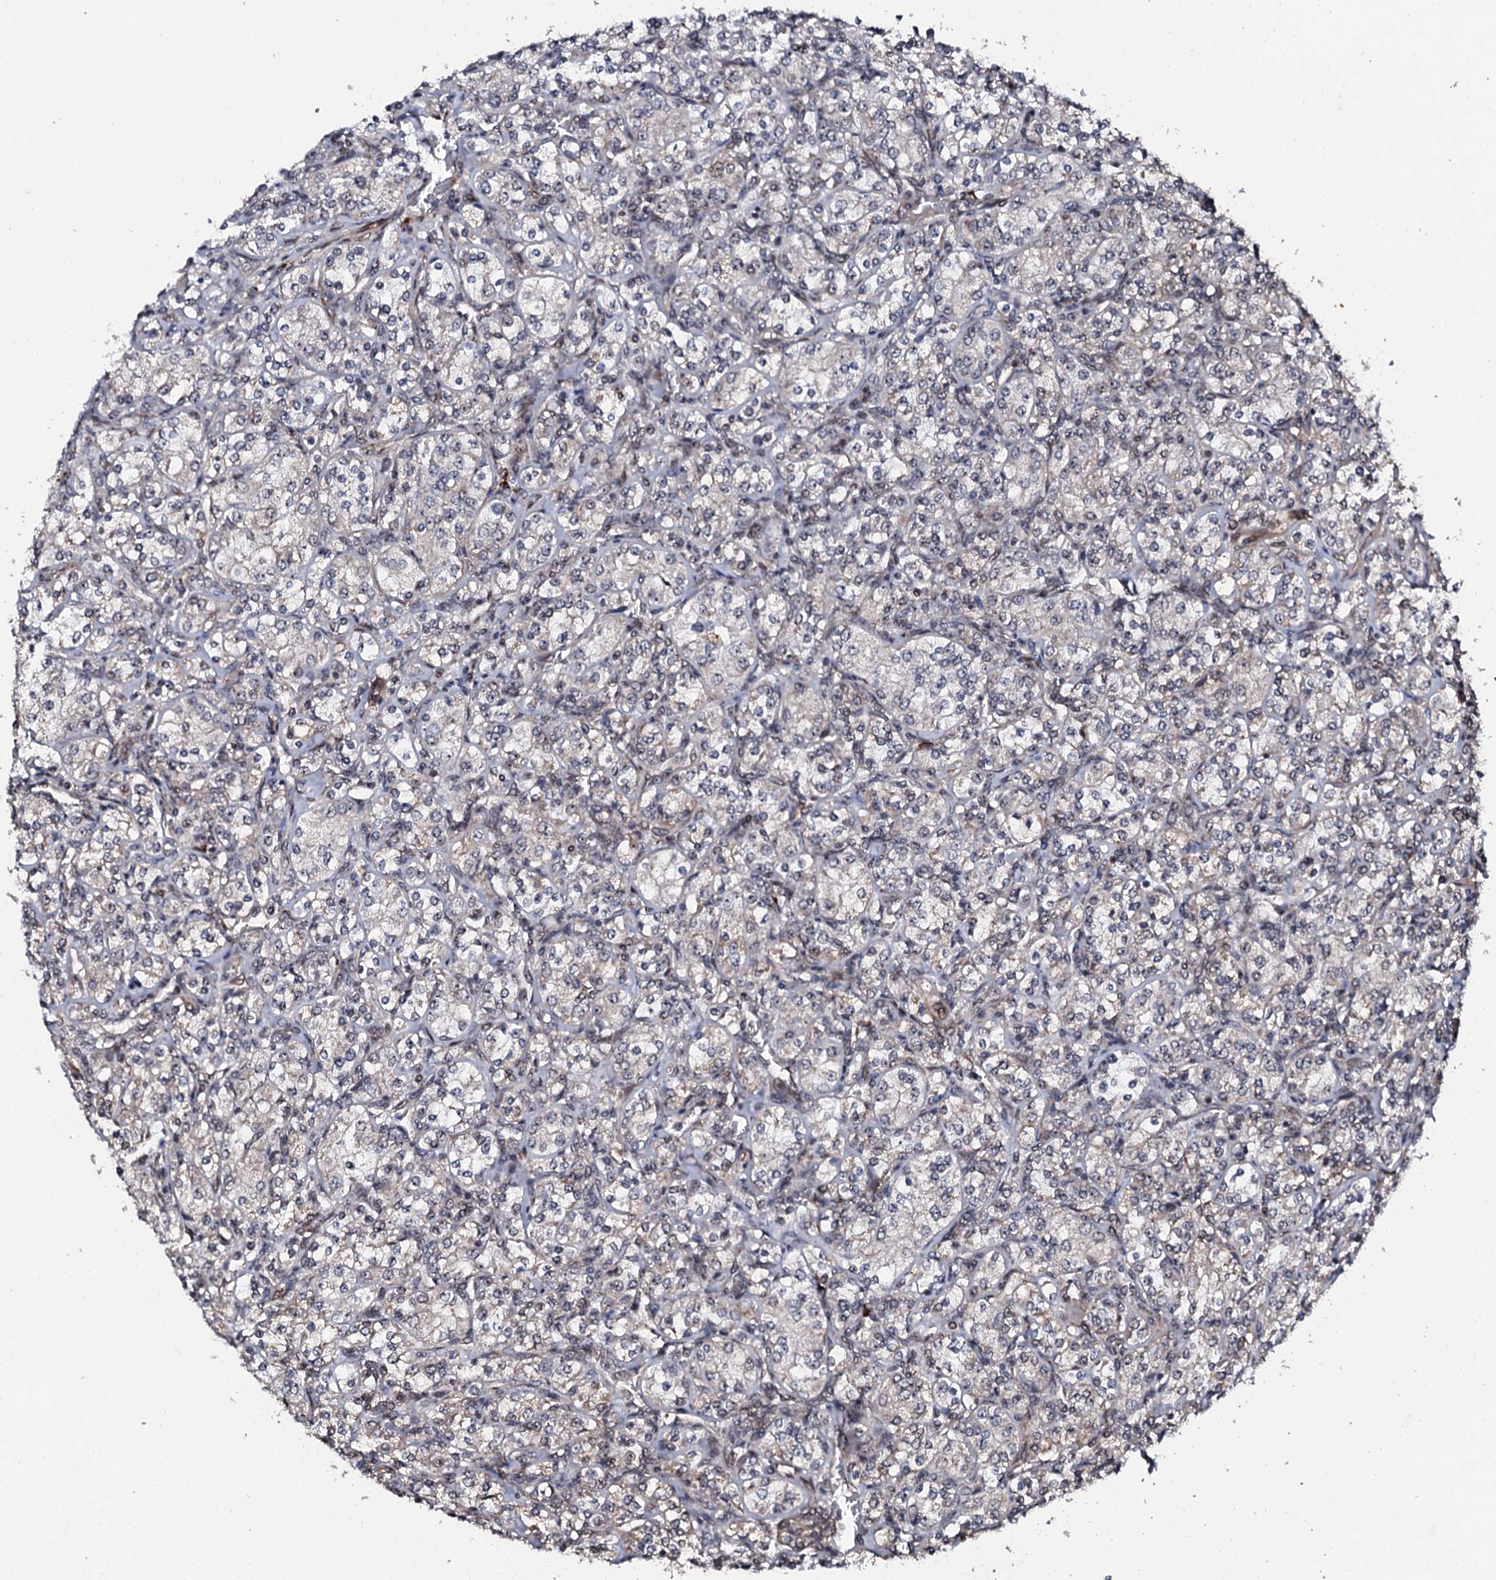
{"staining": {"intensity": "negative", "quantity": "none", "location": "none"}, "tissue": "renal cancer", "cell_type": "Tumor cells", "image_type": "cancer", "snomed": [{"axis": "morphology", "description": "Adenocarcinoma, NOS"}, {"axis": "topography", "description": "Kidney"}], "caption": "A photomicrograph of human renal adenocarcinoma is negative for staining in tumor cells.", "gene": "FAM111A", "patient": {"sex": "male", "age": 77}}